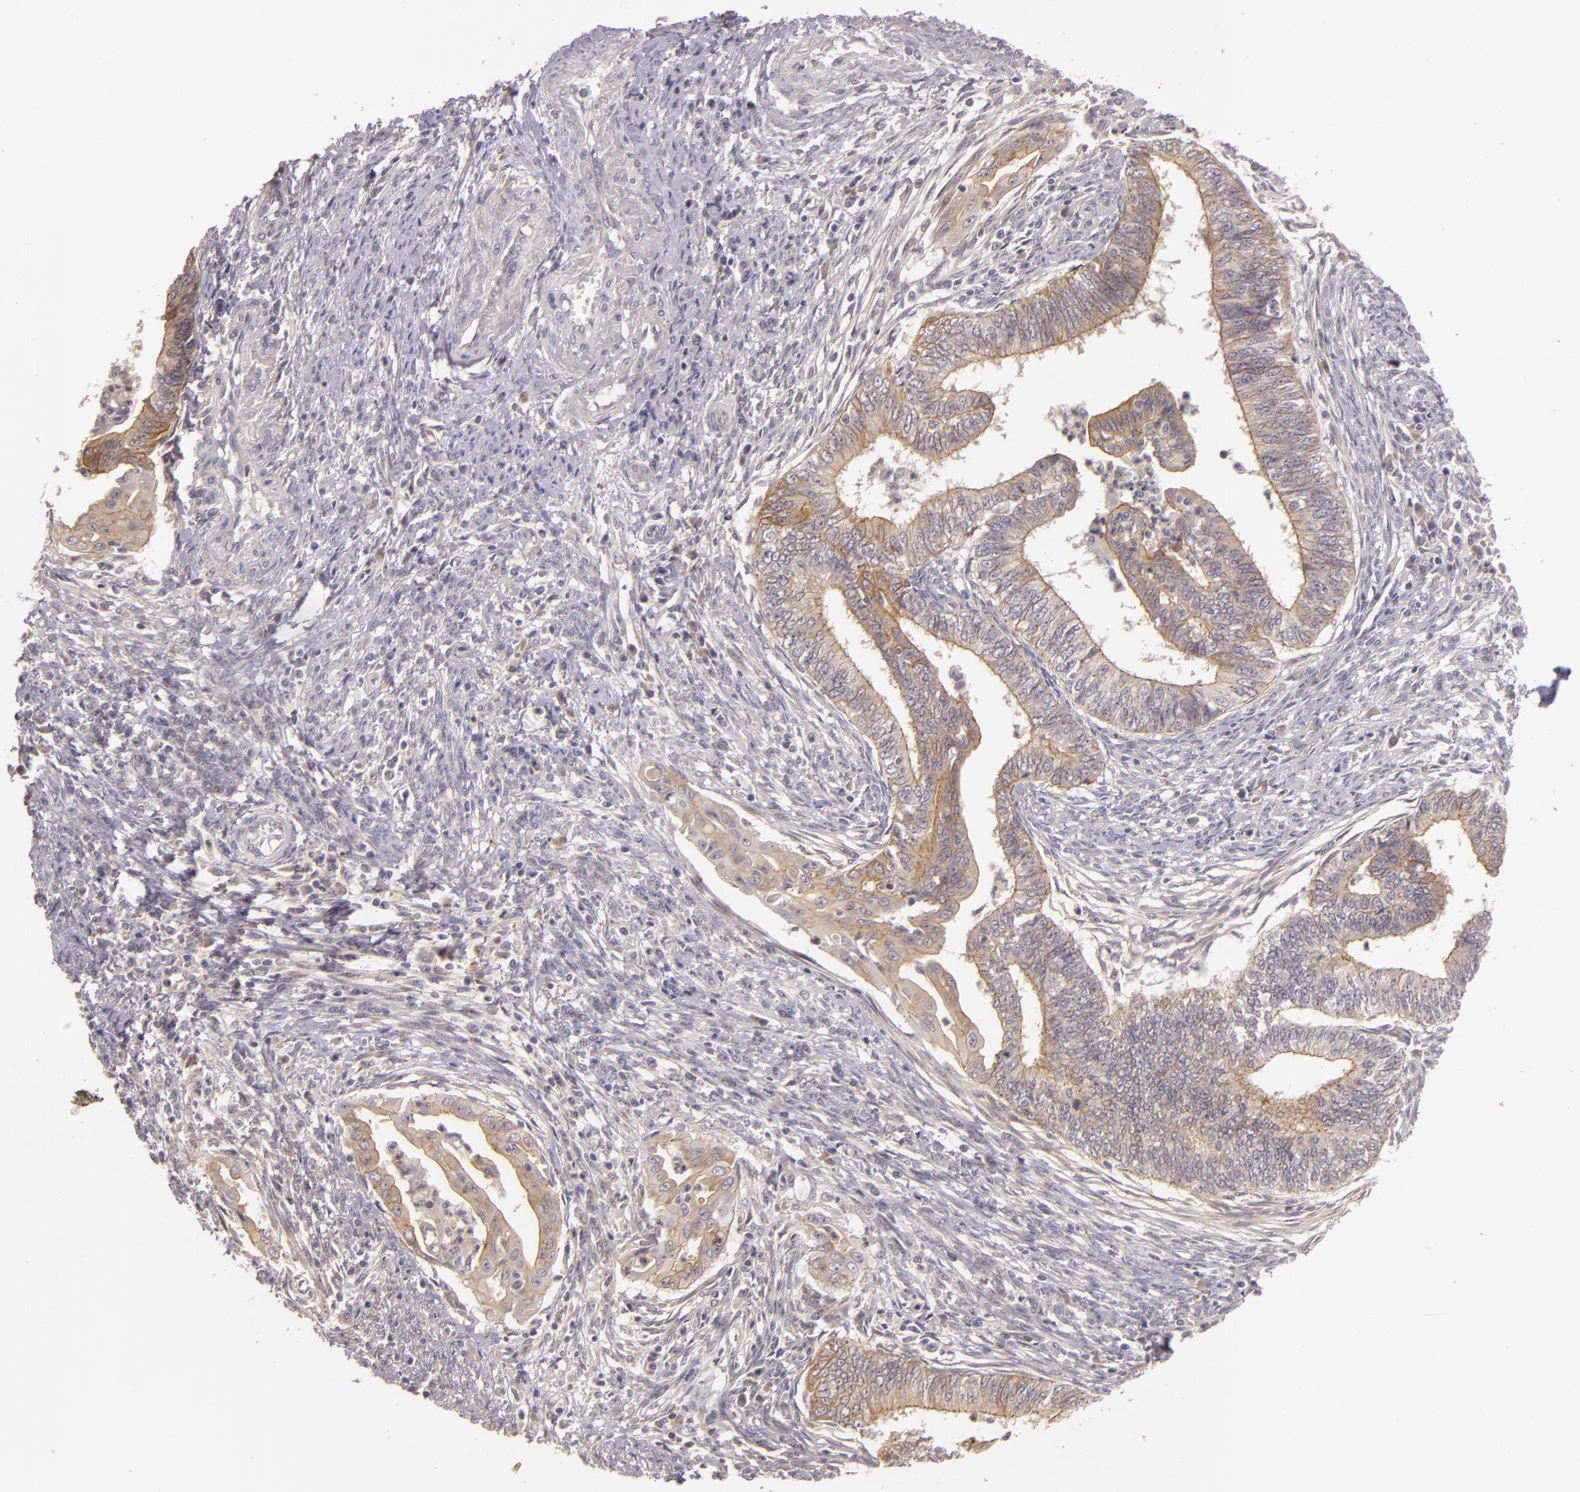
{"staining": {"intensity": "weak", "quantity": "25%-75%", "location": "cytoplasmic/membranous"}, "tissue": "endometrial cancer", "cell_type": "Tumor cells", "image_type": "cancer", "snomed": [{"axis": "morphology", "description": "Adenocarcinoma, NOS"}, {"axis": "topography", "description": "Endometrium"}], "caption": "About 25%-75% of tumor cells in endometrial adenocarcinoma show weak cytoplasmic/membranous protein expression as visualized by brown immunohistochemical staining.", "gene": "ARMH4", "patient": {"sex": "female", "age": 66}}